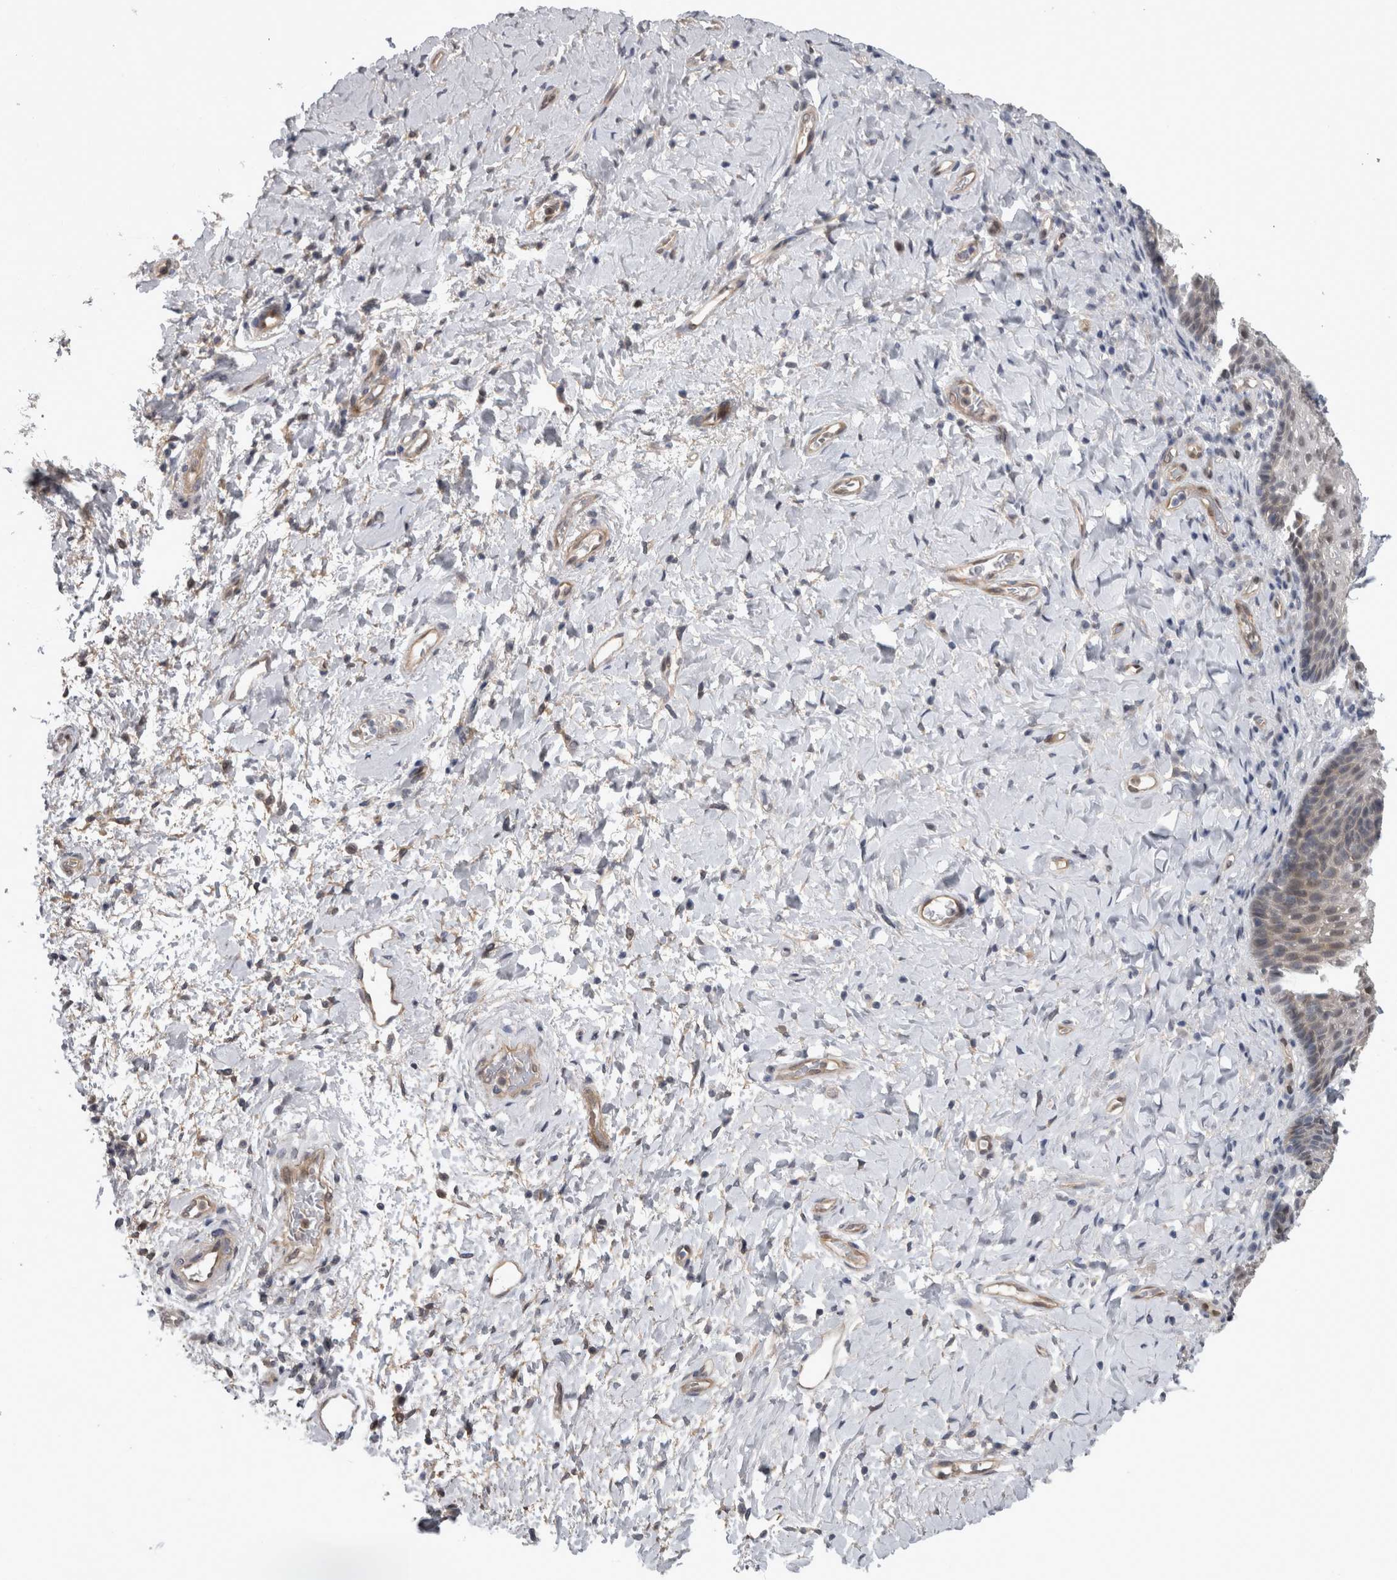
{"staining": {"intensity": "weak", "quantity": "25%-75%", "location": "nuclear"}, "tissue": "vagina", "cell_type": "Squamous epithelial cells", "image_type": "normal", "snomed": [{"axis": "morphology", "description": "Normal tissue, NOS"}, {"axis": "topography", "description": "Vagina"}], "caption": "A high-resolution histopathology image shows immunohistochemistry staining of normal vagina, which shows weak nuclear staining in approximately 25%-75% of squamous epithelial cells.", "gene": "NAPRT", "patient": {"sex": "female", "age": 60}}